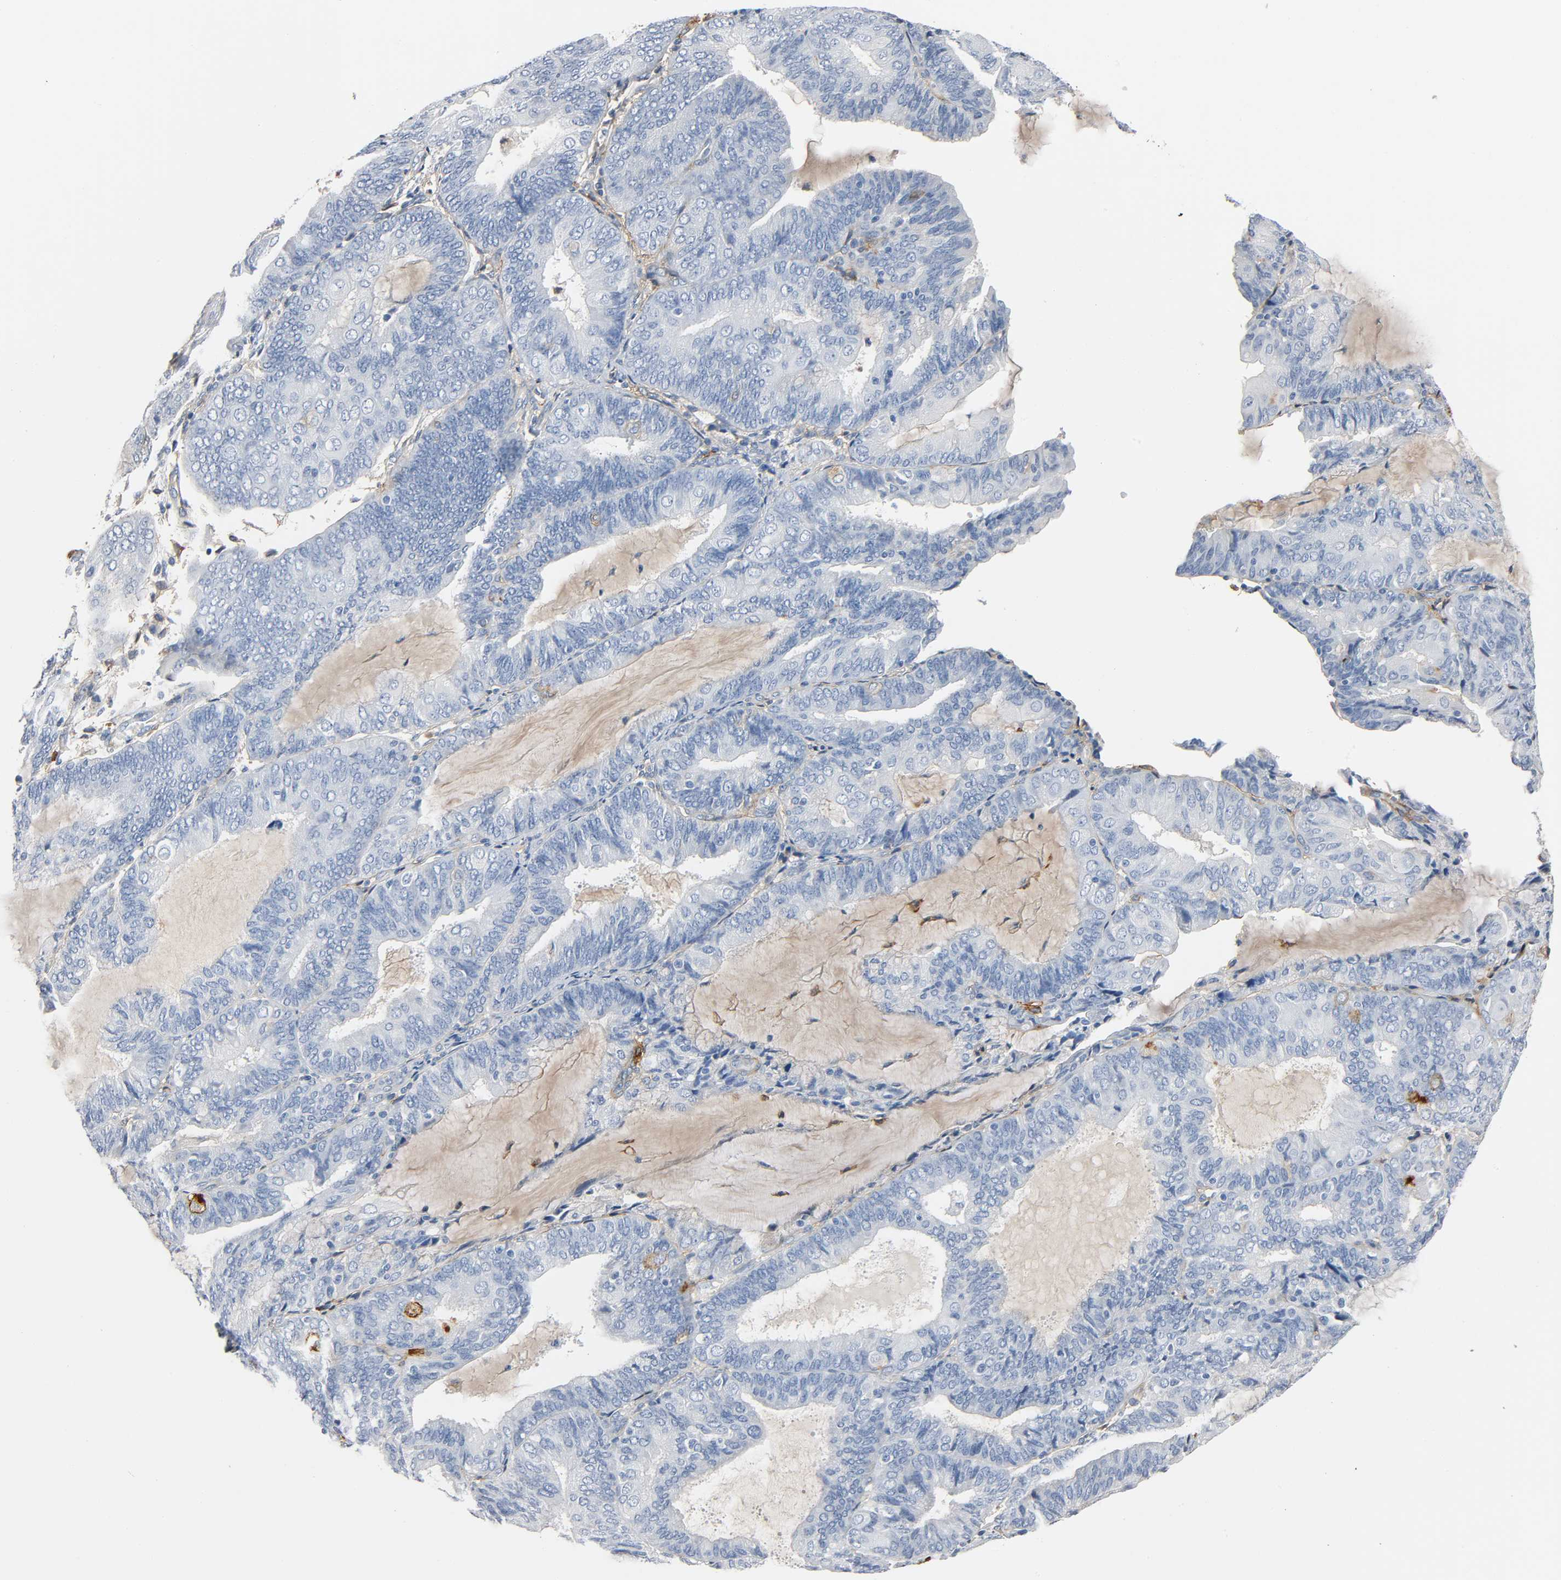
{"staining": {"intensity": "negative", "quantity": "none", "location": "none"}, "tissue": "endometrial cancer", "cell_type": "Tumor cells", "image_type": "cancer", "snomed": [{"axis": "morphology", "description": "Adenocarcinoma, NOS"}, {"axis": "topography", "description": "Endometrium"}], "caption": "IHC of human adenocarcinoma (endometrial) exhibits no expression in tumor cells.", "gene": "ANPEP", "patient": {"sex": "female", "age": 81}}